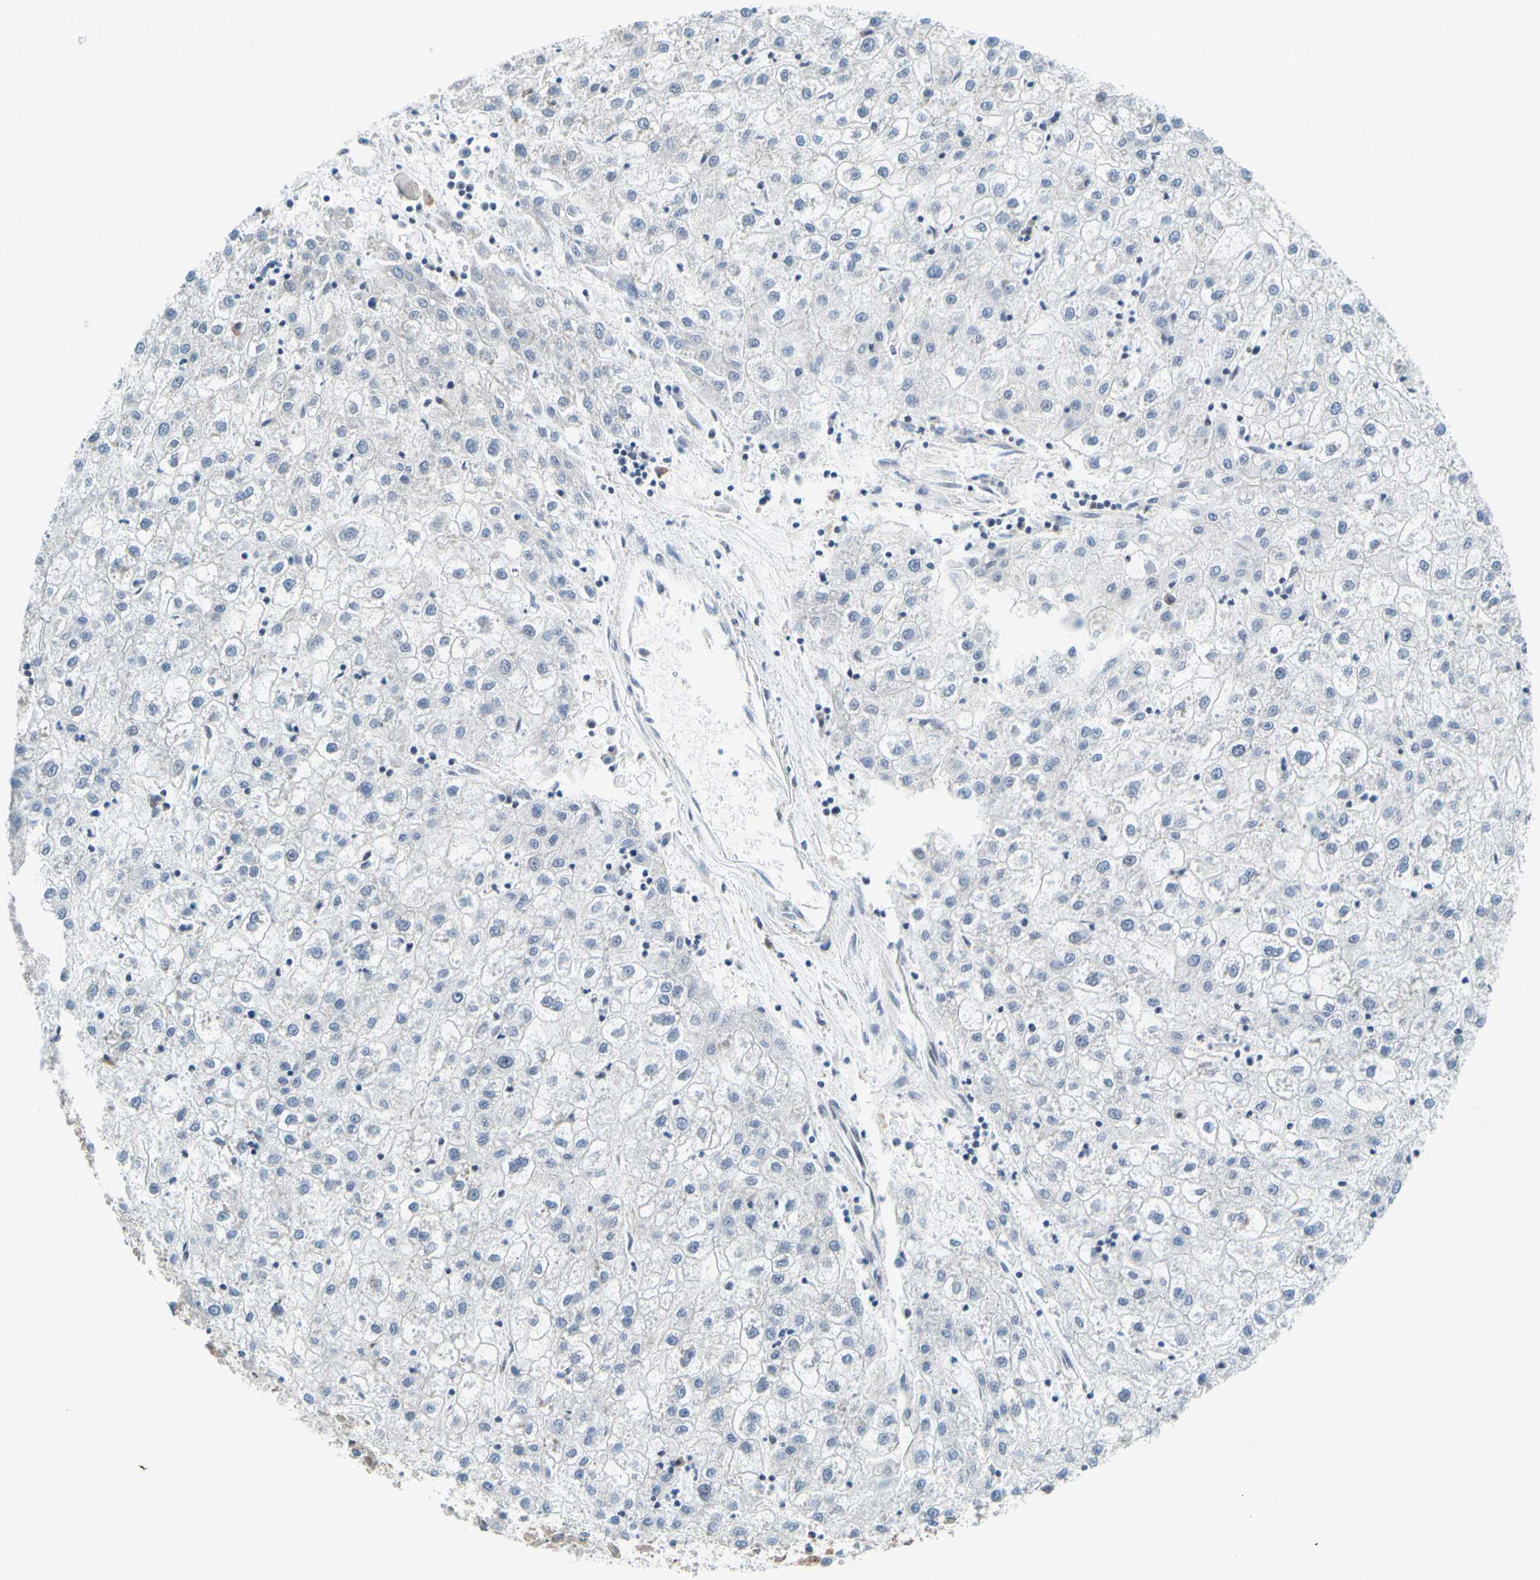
{"staining": {"intensity": "negative", "quantity": "none", "location": "none"}, "tissue": "liver cancer", "cell_type": "Tumor cells", "image_type": "cancer", "snomed": [{"axis": "morphology", "description": "Carcinoma, Hepatocellular, NOS"}, {"axis": "topography", "description": "Liver"}], "caption": "A histopathology image of human liver cancer (hepatocellular carcinoma) is negative for staining in tumor cells. The staining is performed using DAB (3,3'-diaminobenzidine) brown chromogen with nuclei counter-stained in using hematoxylin.", "gene": "MAPK9", "patient": {"sex": "male", "age": 72}}